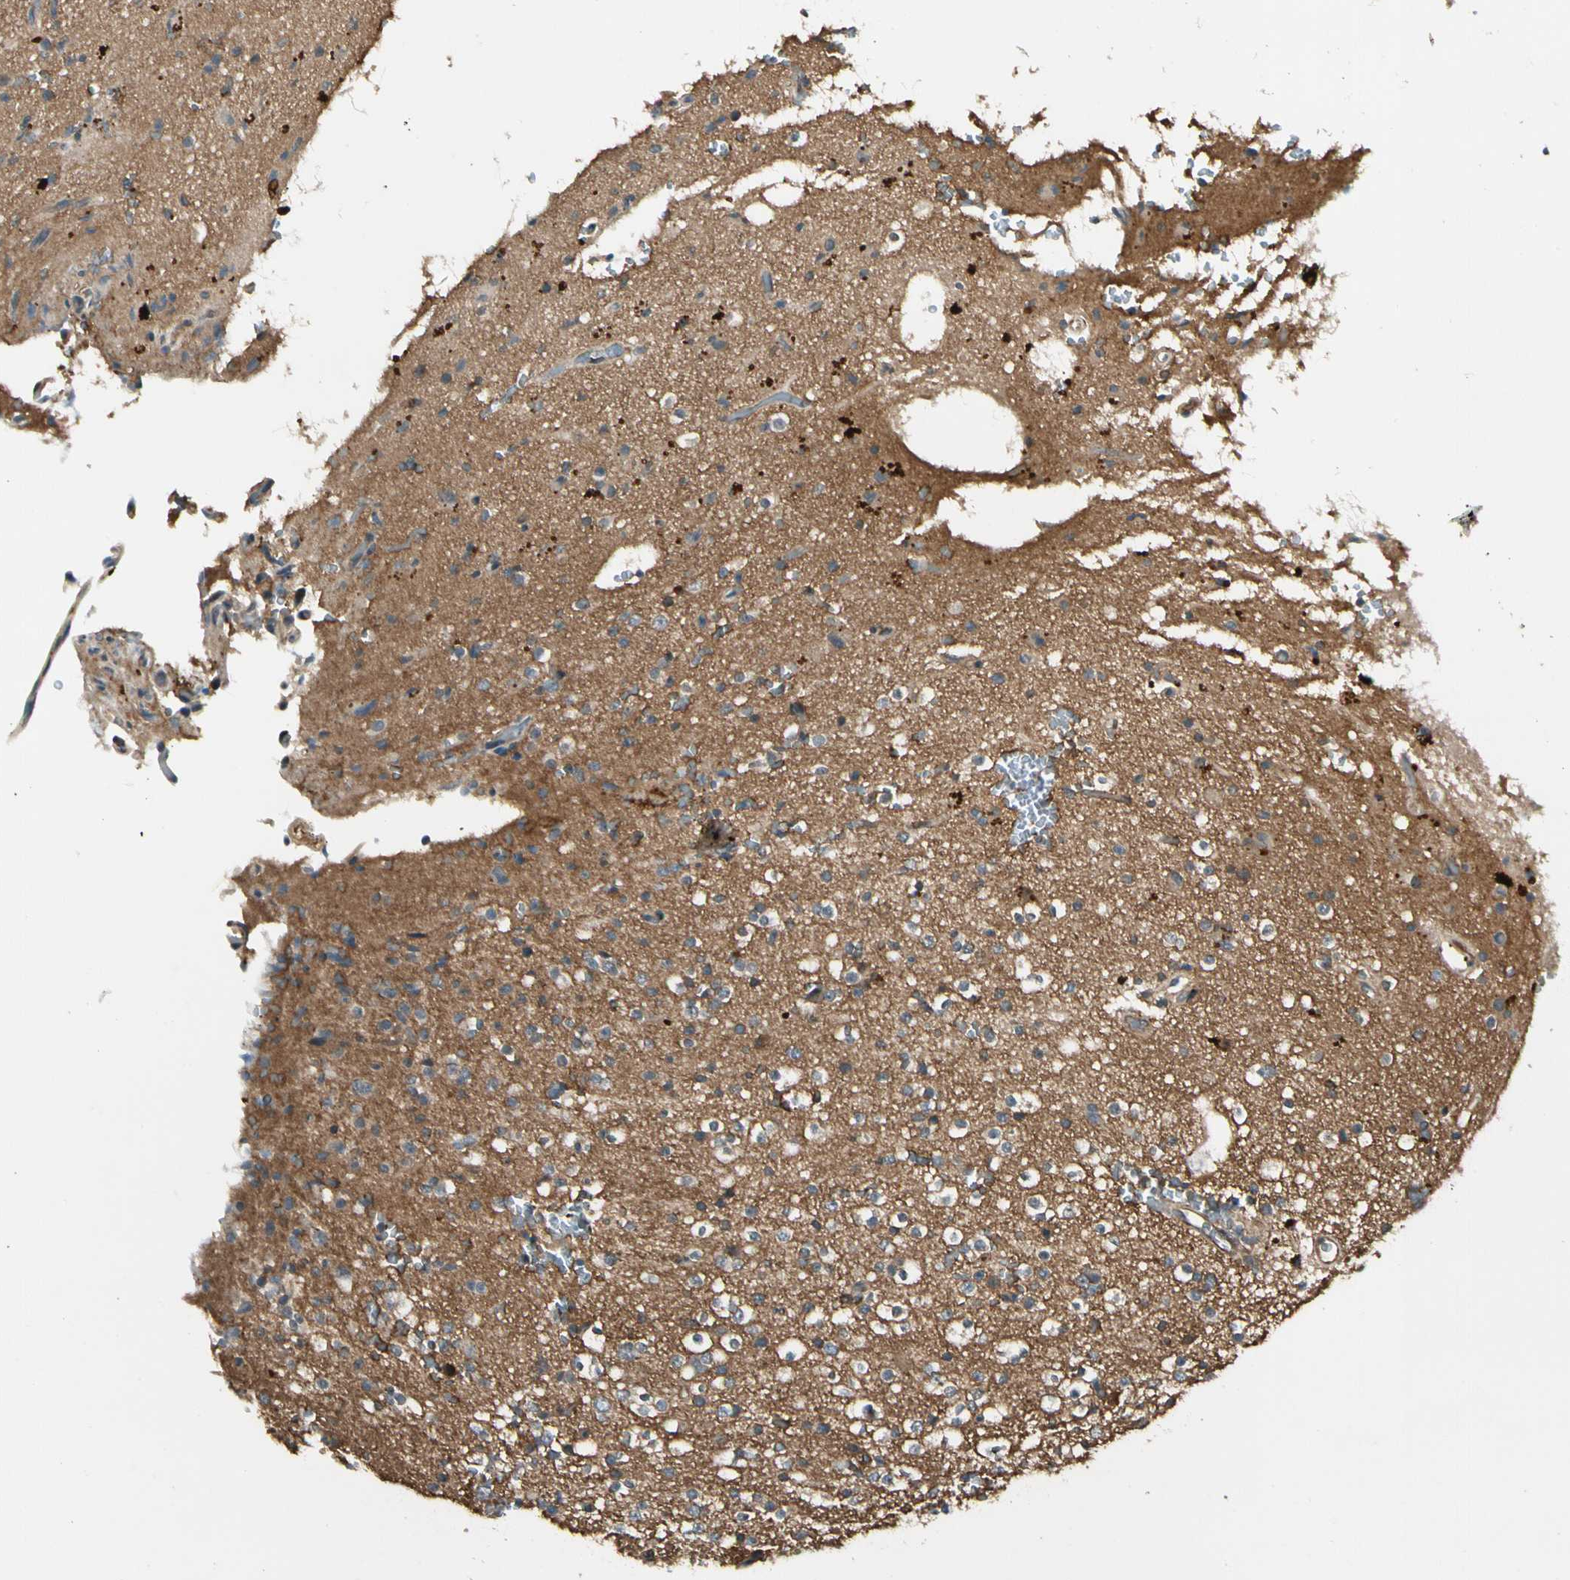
{"staining": {"intensity": "weak", "quantity": ">75%", "location": "cytoplasmic/membranous"}, "tissue": "glioma", "cell_type": "Tumor cells", "image_type": "cancer", "snomed": [{"axis": "morphology", "description": "Glioma, malignant, High grade"}, {"axis": "topography", "description": "Brain"}], "caption": "Immunohistochemistry of human glioma displays low levels of weak cytoplasmic/membranous positivity in about >75% of tumor cells. Ihc stains the protein in brown and the nuclei are stained blue.", "gene": "ROCK2", "patient": {"sex": "male", "age": 47}}